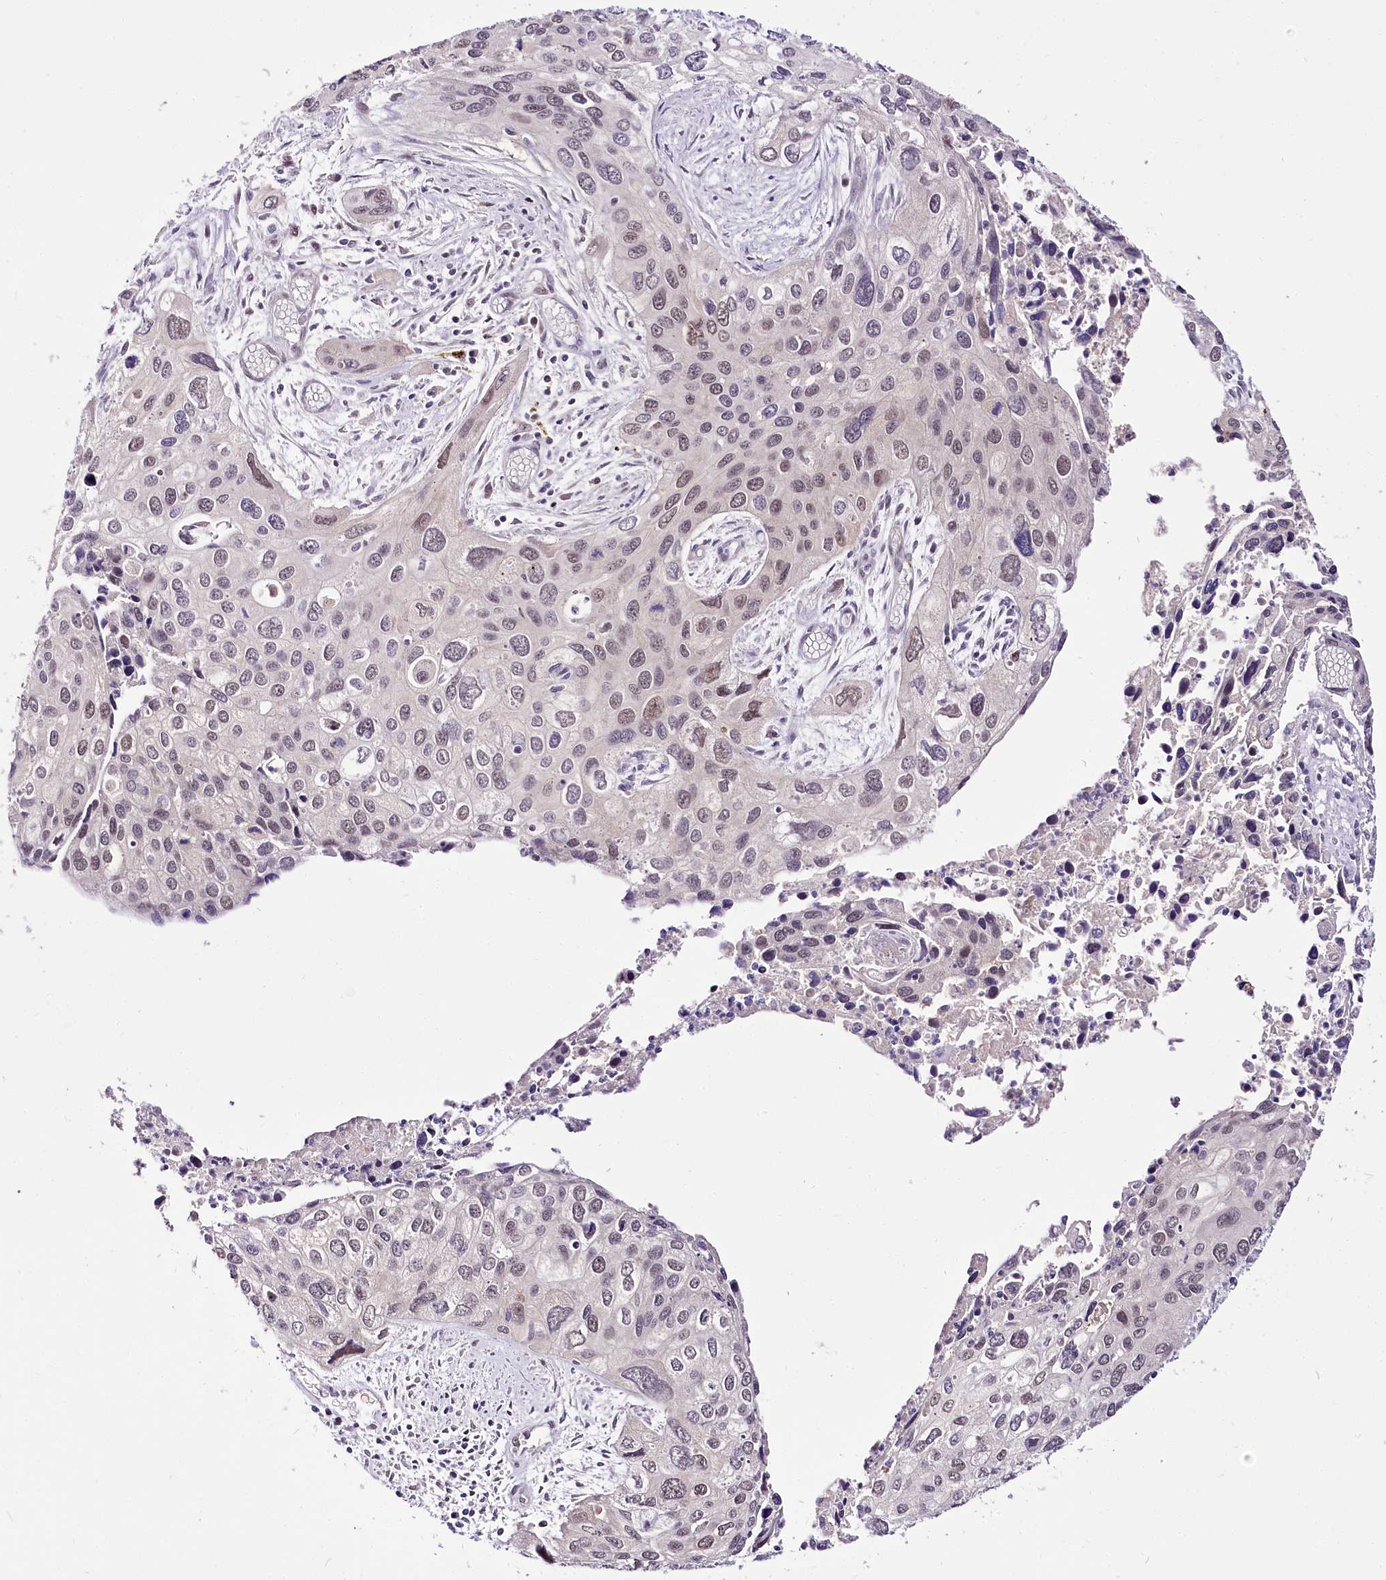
{"staining": {"intensity": "weak", "quantity": "25%-75%", "location": "nuclear"}, "tissue": "cervical cancer", "cell_type": "Tumor cells", "image_type": "cancer", "snomed": [{"axis": "morphology", "description": "Squamous cell carcinoma, NOS"}, {"axis": "topography", "description": "Cervix"}], "caption": "A low amount of weak nuclear positivity is identified in approximately 25%-75% of tumor cells in squamous cell carcinoma (cervical) tissue.", "gene": "POLA2", "patient": {"sex": "female", "age": 55}}